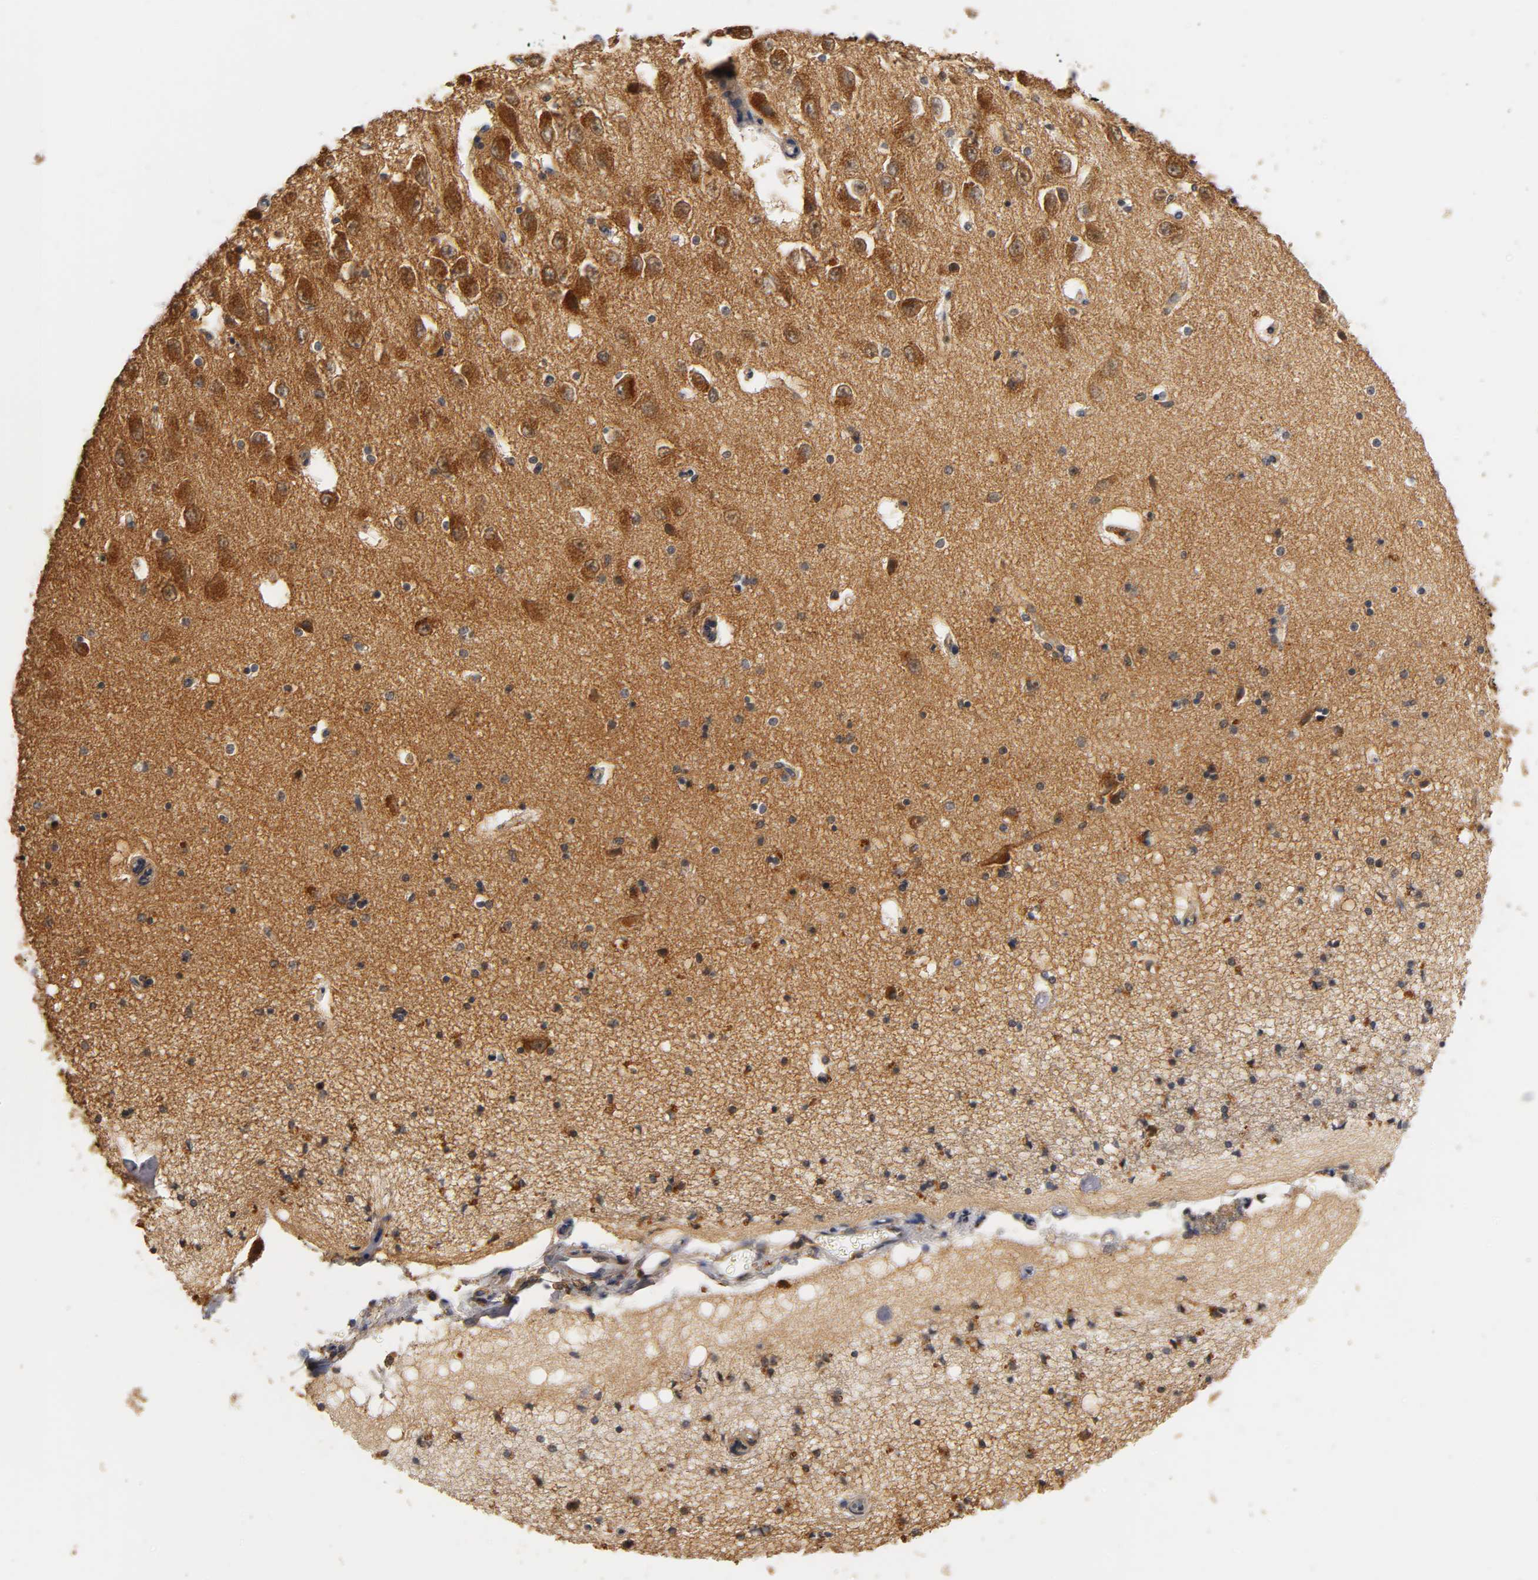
{"staining": {"intensity": "moderate", "quantity": "25%-75%", "location": "cytoplasmic/membranous"}, "tissue": "hippocampus", "cell_type": "Glial cells", "image_type": "normal", "snomed": [{"axis": "morphology", "description": "Normal tissue, NOS"}, {"axis": "topography", "description": "Hippocampus"}], "caption": "Immunohistochemistry (IHC) micrograph of normal human hippocampus stained for a protein (brown), which demonstrates medium levels of moderate cytoplasmic/membranous expression in about 25%-75% of glial cells.", "gene": "SCAP", "patient": {"sex": "female", "age": 54}}